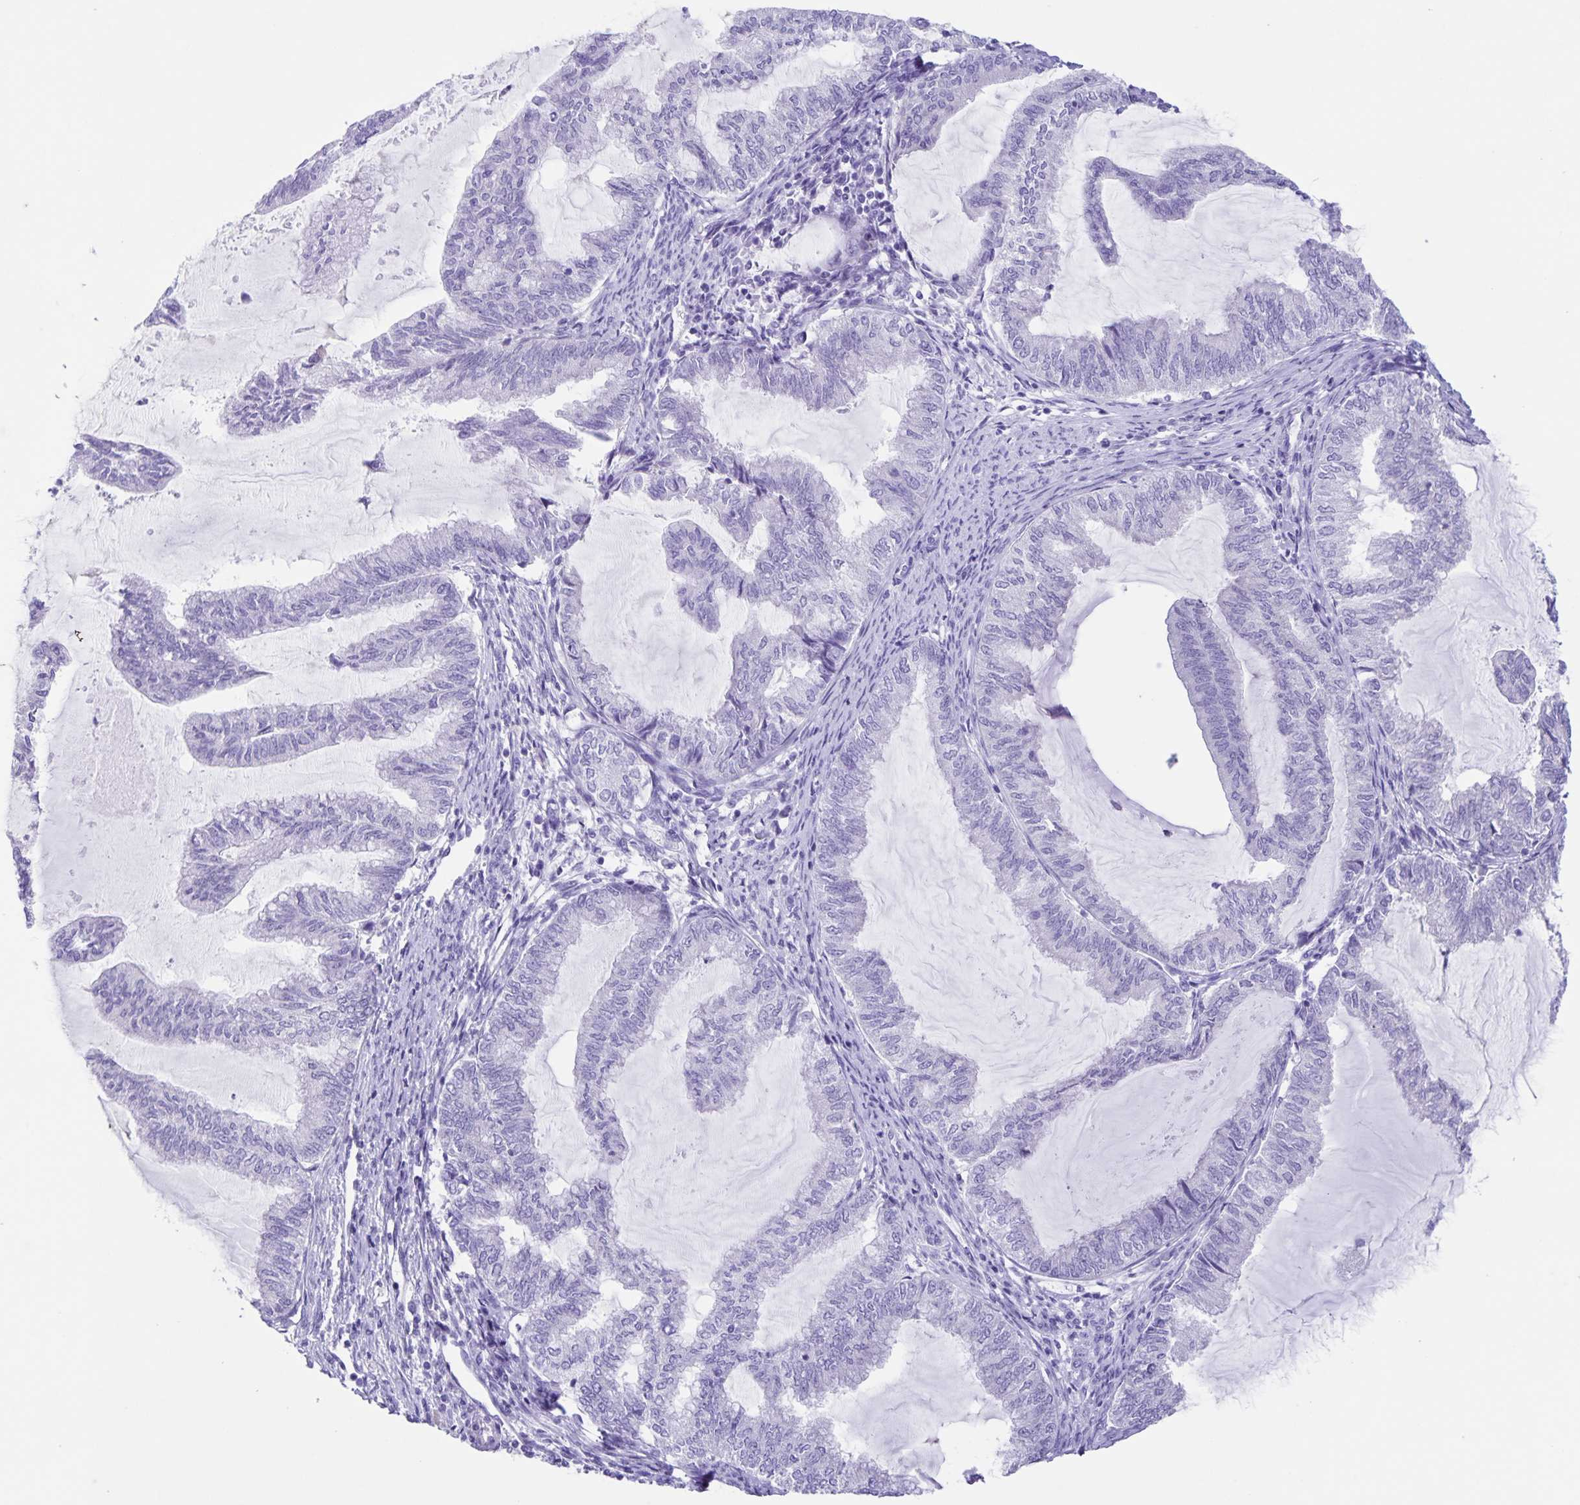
{"staining": {"intensity": "negative", "quantity": "none", "location": "none"}, "tissue": "endometrial cancer", "cell_type": "Tumor cells", "image_type": "cancer", "snomed": [{"axis": "morphology", "description": "Adenocarcinoma, NOS"}, {"axis": "topography", "description": "Endometrium"}], "caption": "Adenocarcinoma (endometrial) was stained to show a protein in brown. There is no significant staining in tumor cells.", "gene": "CAPSL", "patient": {"sex": "female", "age": 79}}